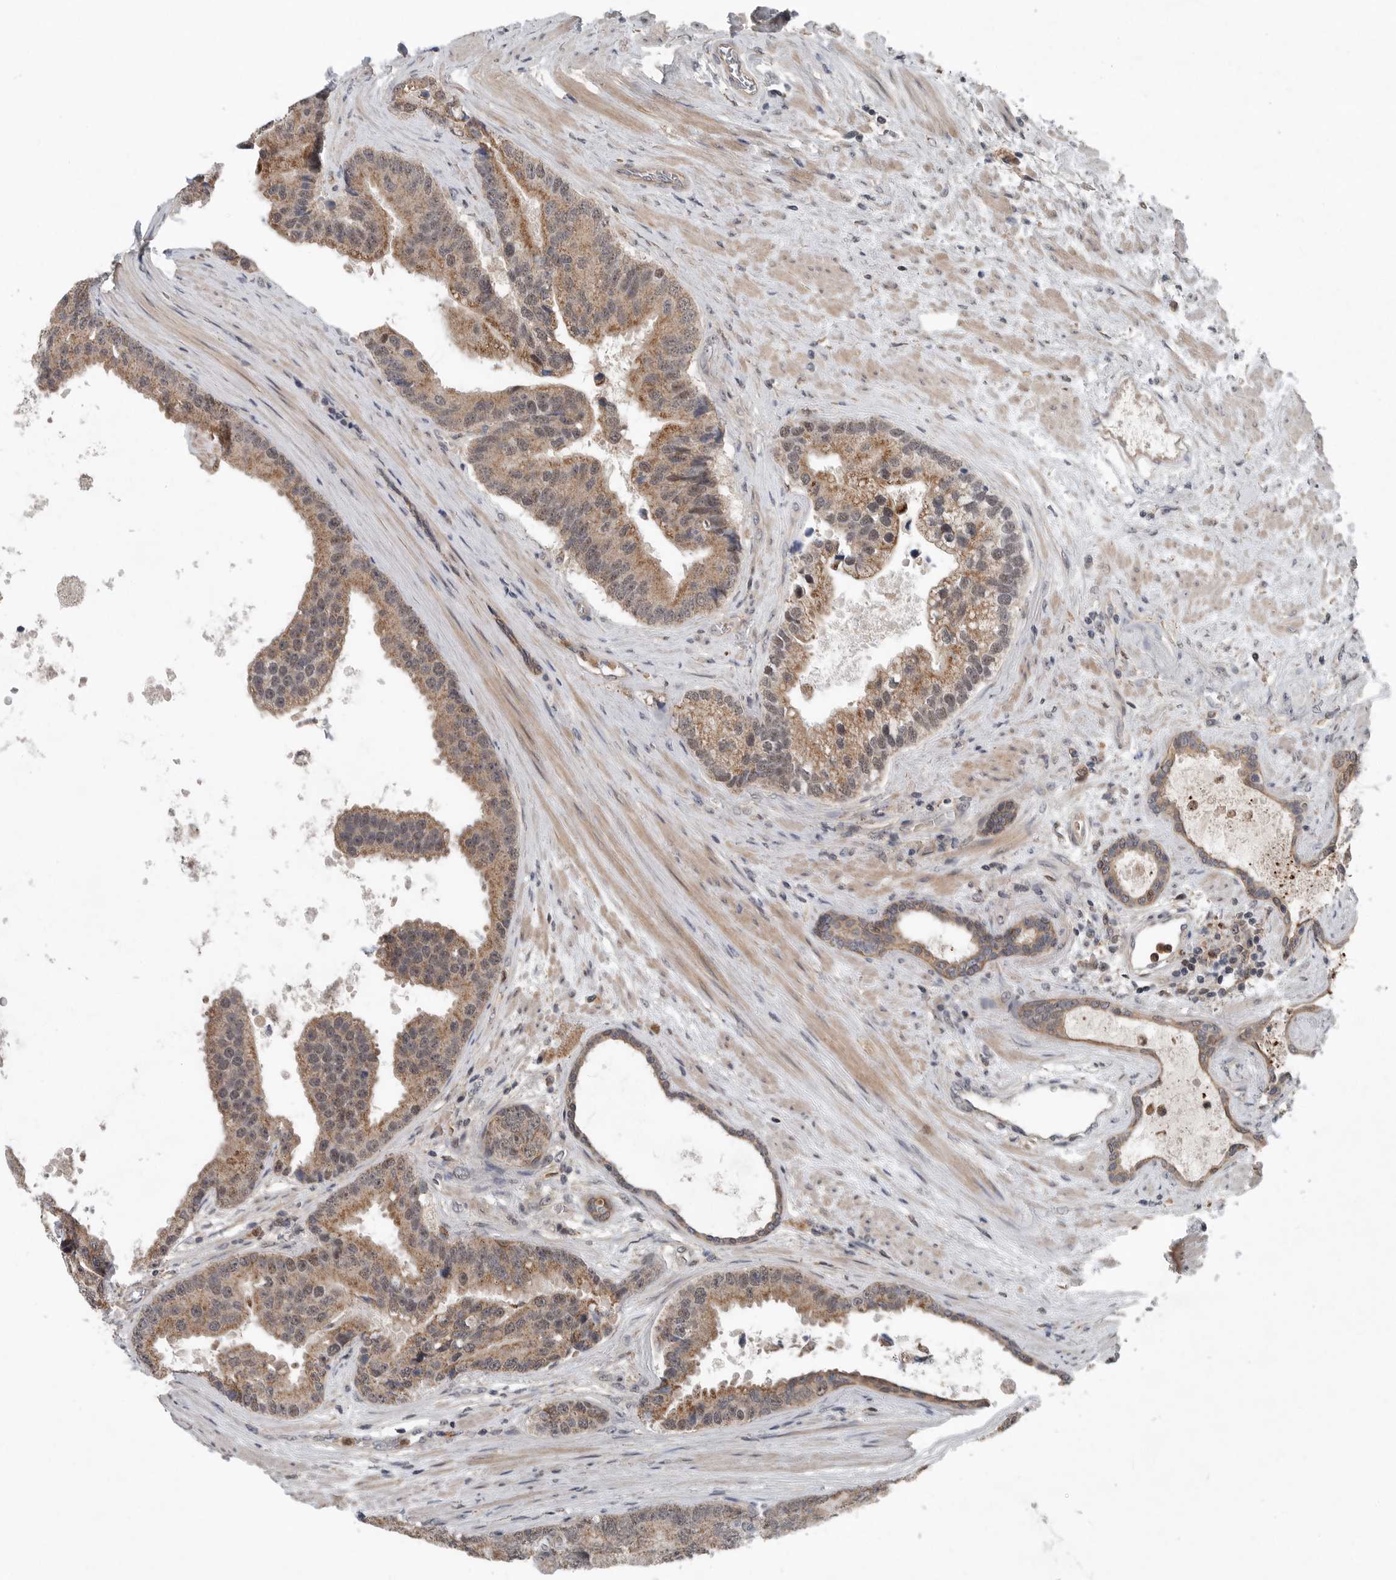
{"staining": {"intensity": "moderate", "quantity": ">75%", "location": "cytoplasmic/membranous"}, "tissue": "prostate cancer", "cell_type": "Tumor cells", "image_type": "cancer", "snomed": [{"axis": "morphology", "description": "Adenocarcinoma, High grade"}, {"axis": "topography", "description": "Prostate"}], "caption": "Immunohistochemical staining of human prostate cancer (high-grade adenocarcinoma) reveals medium levels of moderate cytoplasmic/membranous positivity in about >75% of tumor cells.", "gene": "SCP2", "patient": {"sex": "male", "age": 70}}